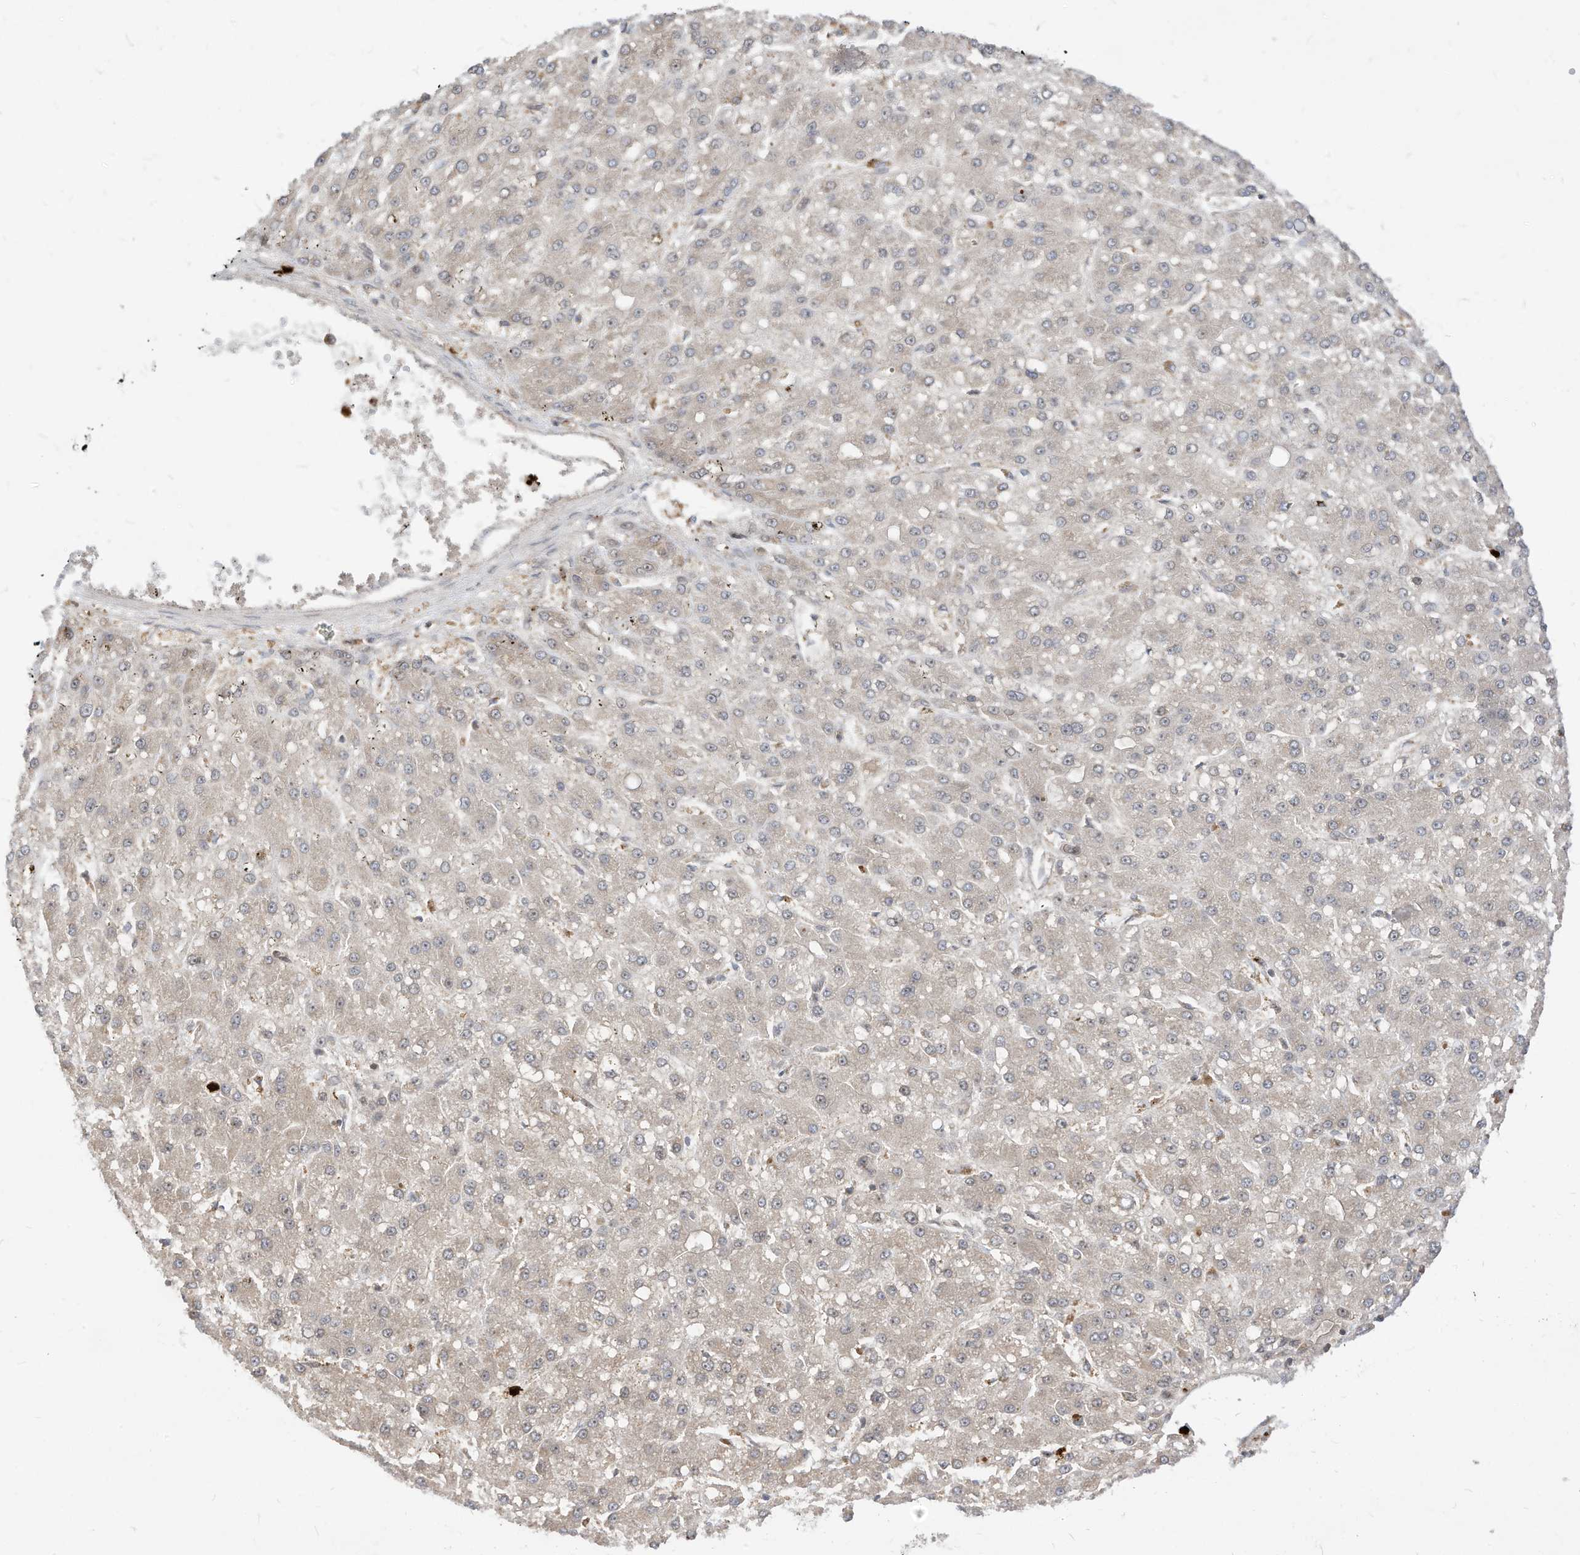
{"staining": {"intensity": "negative", "quantity": "none", "location": "none"}, "tissue": "liver cancer", "cell_type": "Tumor cells", "image_type": "cancer", "snomed": [{"axis": "morphology", "description": "Carcinoma, Hepatocellular, NOS"}, {"axis": "topography", "description": "Liver"}], "caption": "IHC histopathology image of hepatocellular carcinoma (liver) stained for a protein (brown), which demonstrates no staining in tumor cells.", "gene": "CNKSR1", "patient": {"sex": "male", "age": 67}}